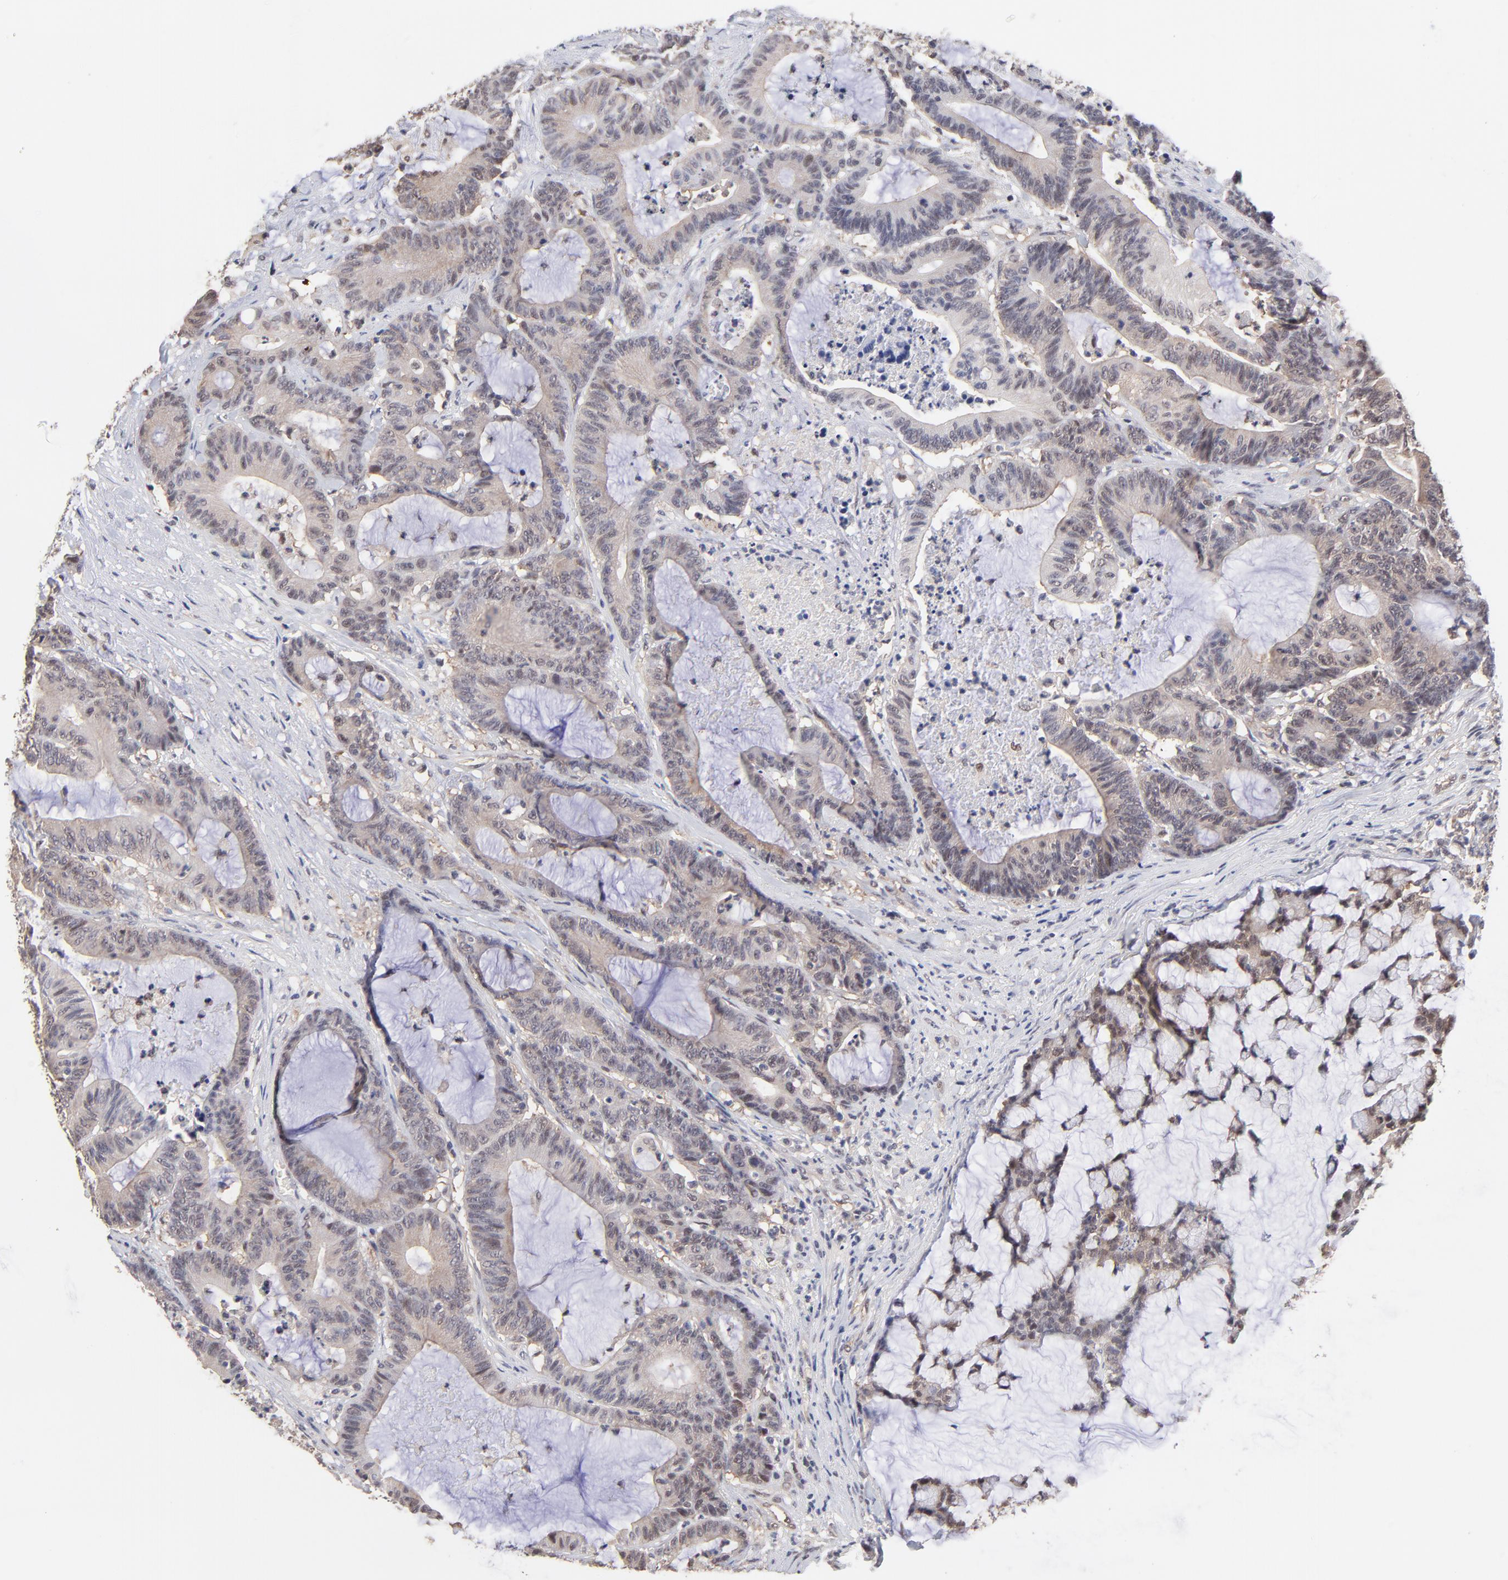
{"staining": {"intensity": "weak", "quantity": ">75%", "location": "cytoplasmic/membranous"}, "tissue": "colorectal cancer", "cell_type": "Tumor cells", "image_type": "cancer", "snomed": [{"axis": "morphology", "description": "Adenocarcinoma, NOS"}, {"axis": "topography", "description": "Colon"}], "caption": "Immunohistochemical staining of colorectal cancer shows weak cytoplasmic/membranous protein staining in approximately >75% of tumor cells.", "gene": "PSMC4", "patient": {"sex": "female", "age": 84}}